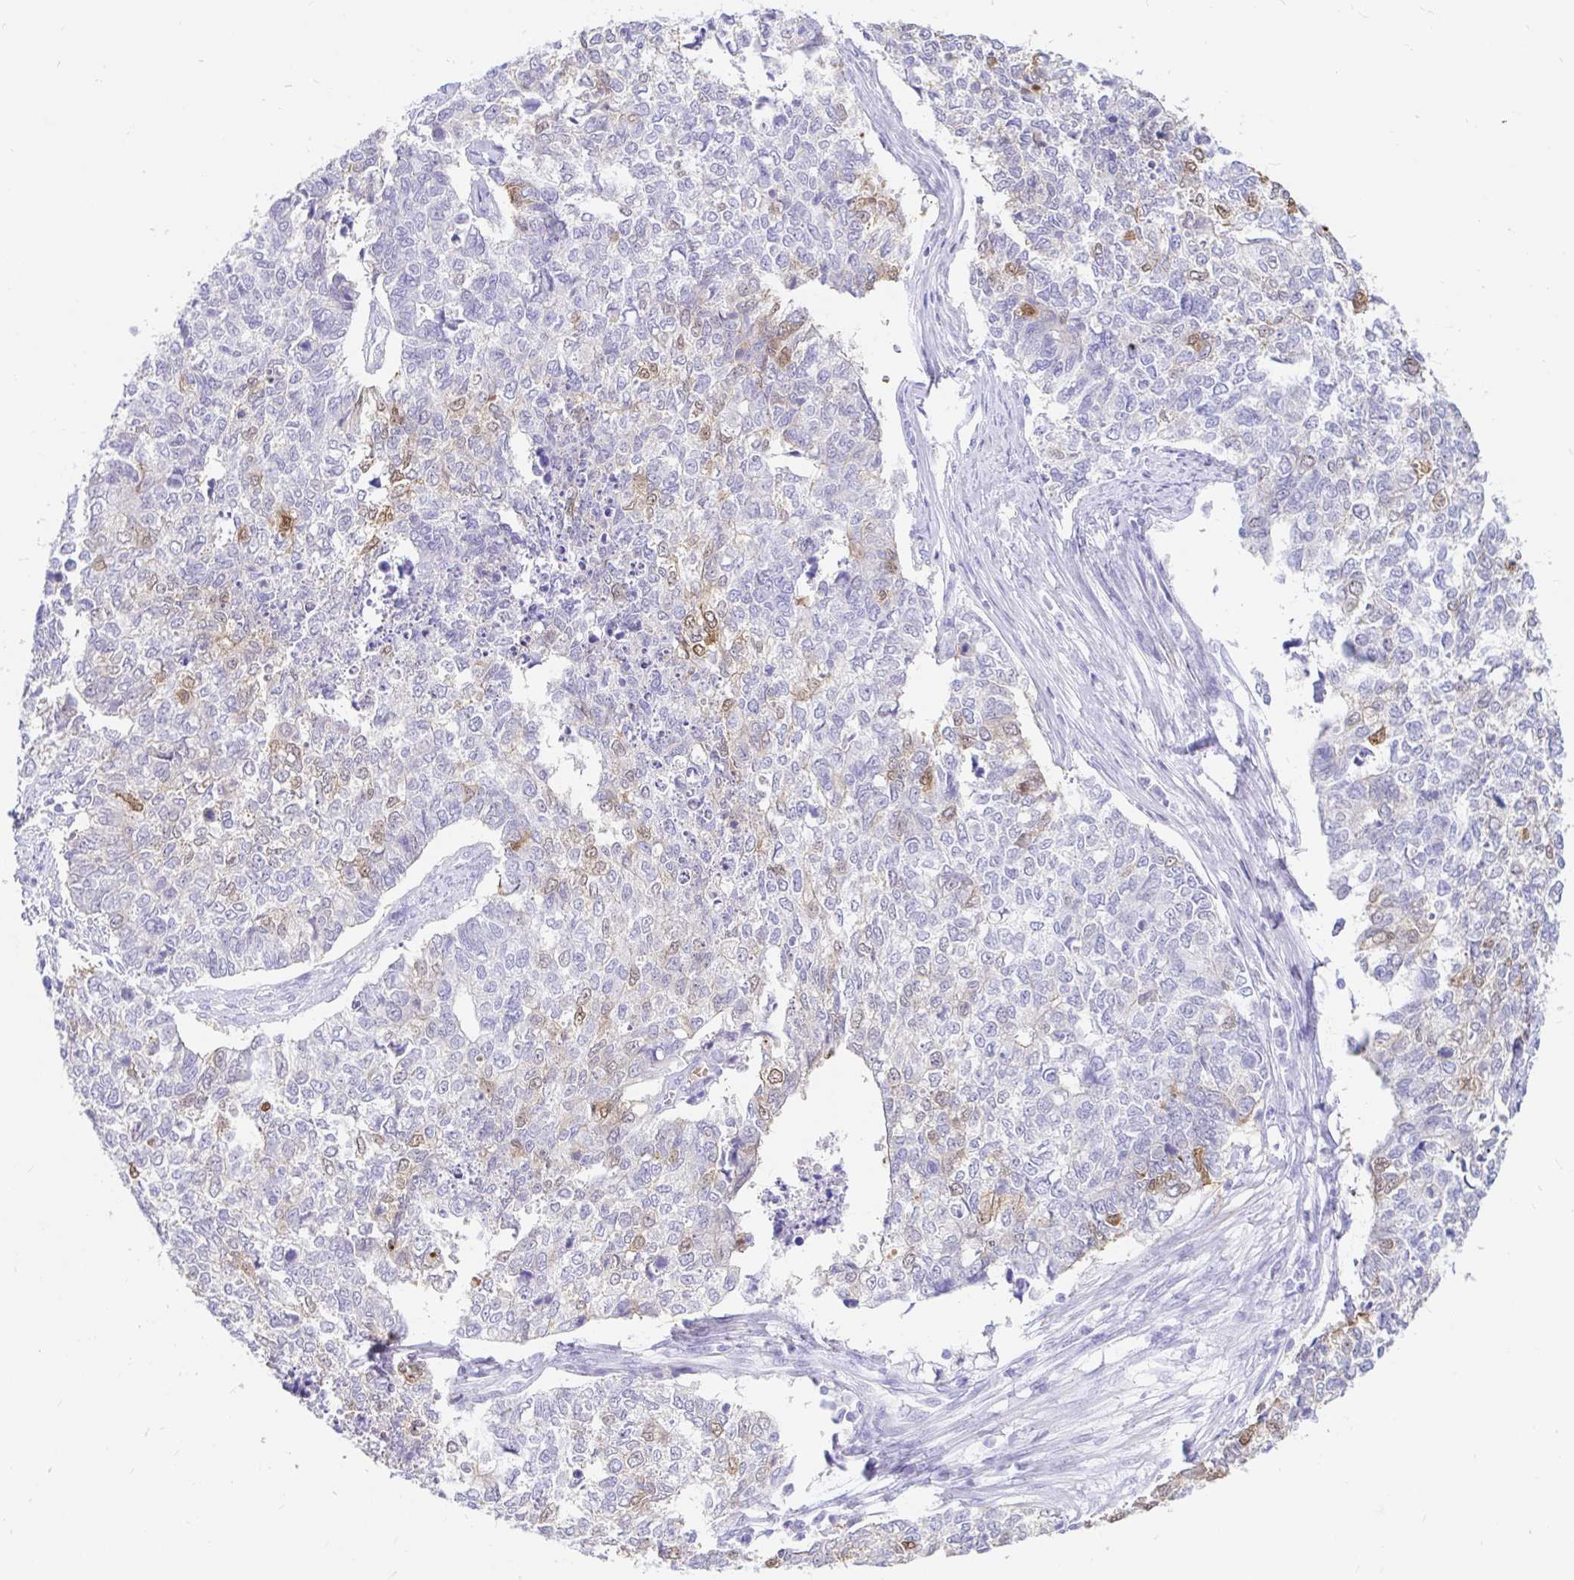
{"staining": {"intensity": "weak", "quantity": "<25%", "location": "cytoplasmic/membranous,nuclear"}, "tissue": "cervical cancer", "cell_type": "Tumor cells", "image_type": "cancer", "snomed": [{"axis": "morphology", "description": "Adenocarcinoma, NOS"}, {"axis": "topography", "description": "Cervix"}], "caption": "High power microscopy histopathology image of an IHC histopathology image of cervical cancer (adenocarcinoma), revealing no significant staining in tumor cells.", "gene": "PPP1R1B", "patient": {"sex": "female", "age": 63}}